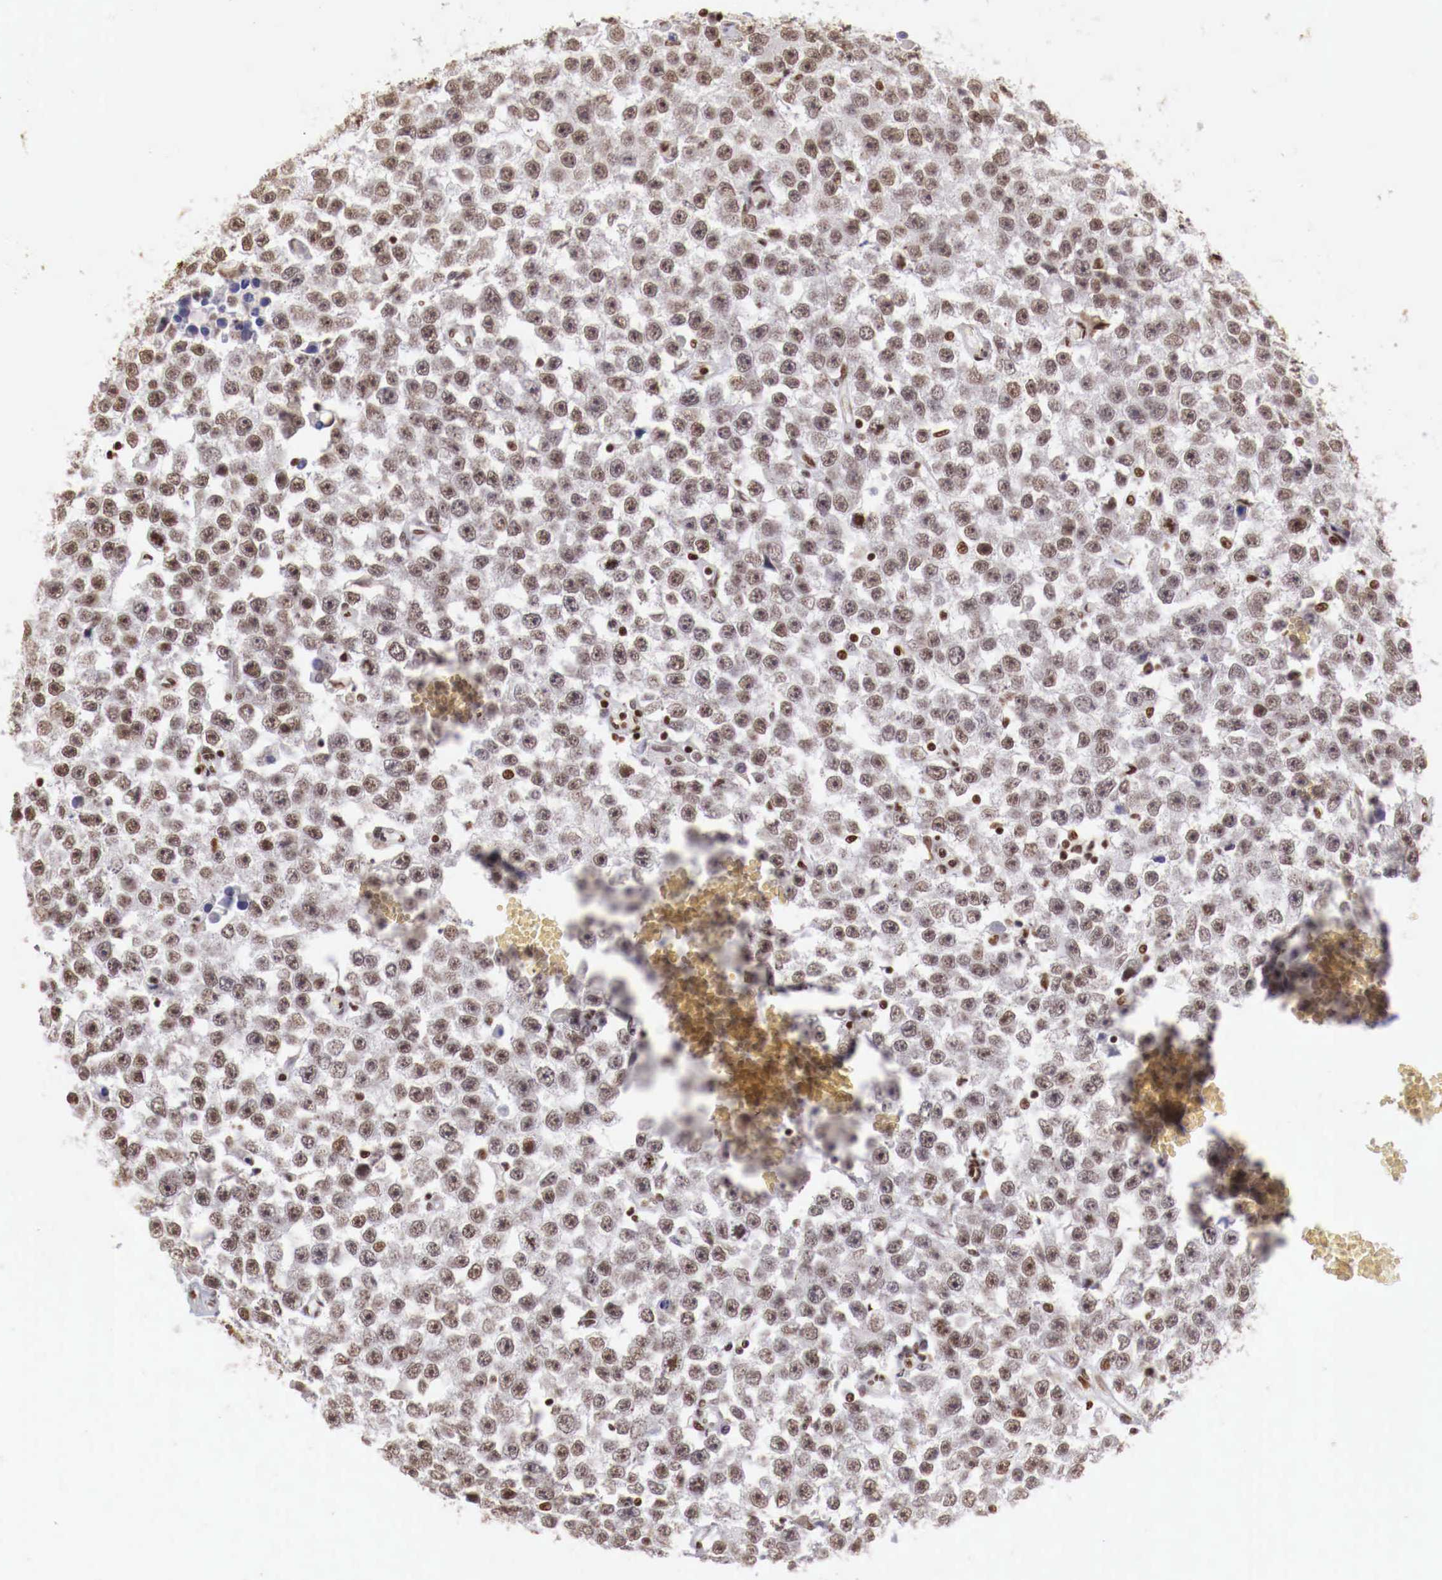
{"staining": {"intensity": "weak", "quantity": ">75%", "location": "nuclear"}, "tissue": "testis cancer", "cell_type": "Tumor cells", "image_type": "cancer", "snomed": [{"axis": "morphology", "description": "Seminoma, NOS"}, {"axis": "topography", "description": "Testis"}], "caption": "Immunohistochemistry image of testis seminoma stained for a protein (brown), which demonstrates low levels of weak nuclear staining in about >75% of tumor cells.", "gene": "MAX", "patient": {"sex": "male", "age": 52}}